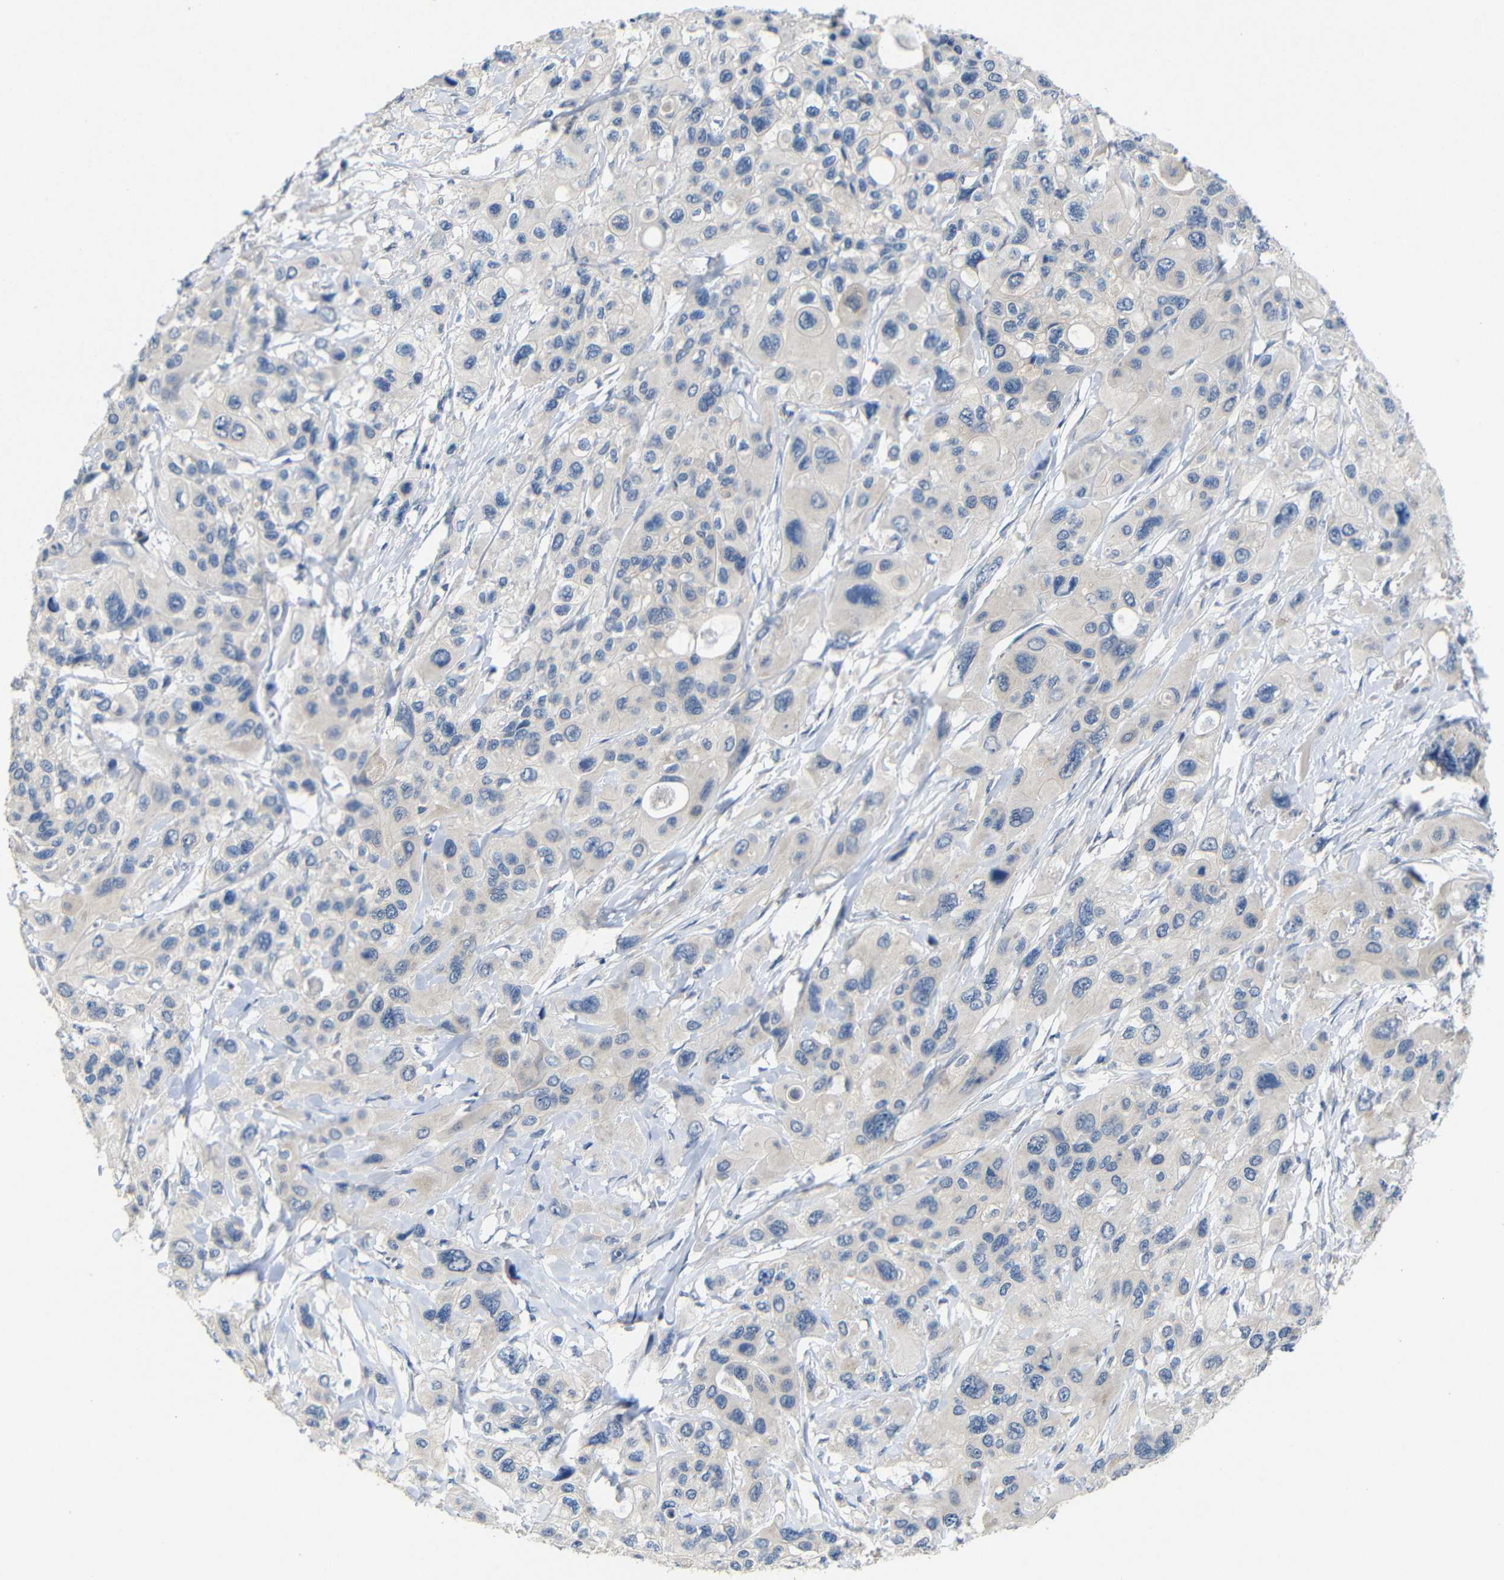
{"staining": {"intensity": "weak", "quantity": "<25%", "location": "cytoplasmic/membranous"}, "tissue": "pancreatic cancer", "cell_type": "Tumor cells", "image_type": "cancer", "snomed": [{"axis": "morphology", "description": "Adenocarcinoma, NOS"}, {"axis": "topography", "description": "Pancreas"}], "caption": "Immunohistochemical staining of human pancreatic cancer (adenocarcinoma) exhibits no significant positivity in tumor cells.", "gene": "TBC1D32", "patient": {"sex": "male", "age": 73}}